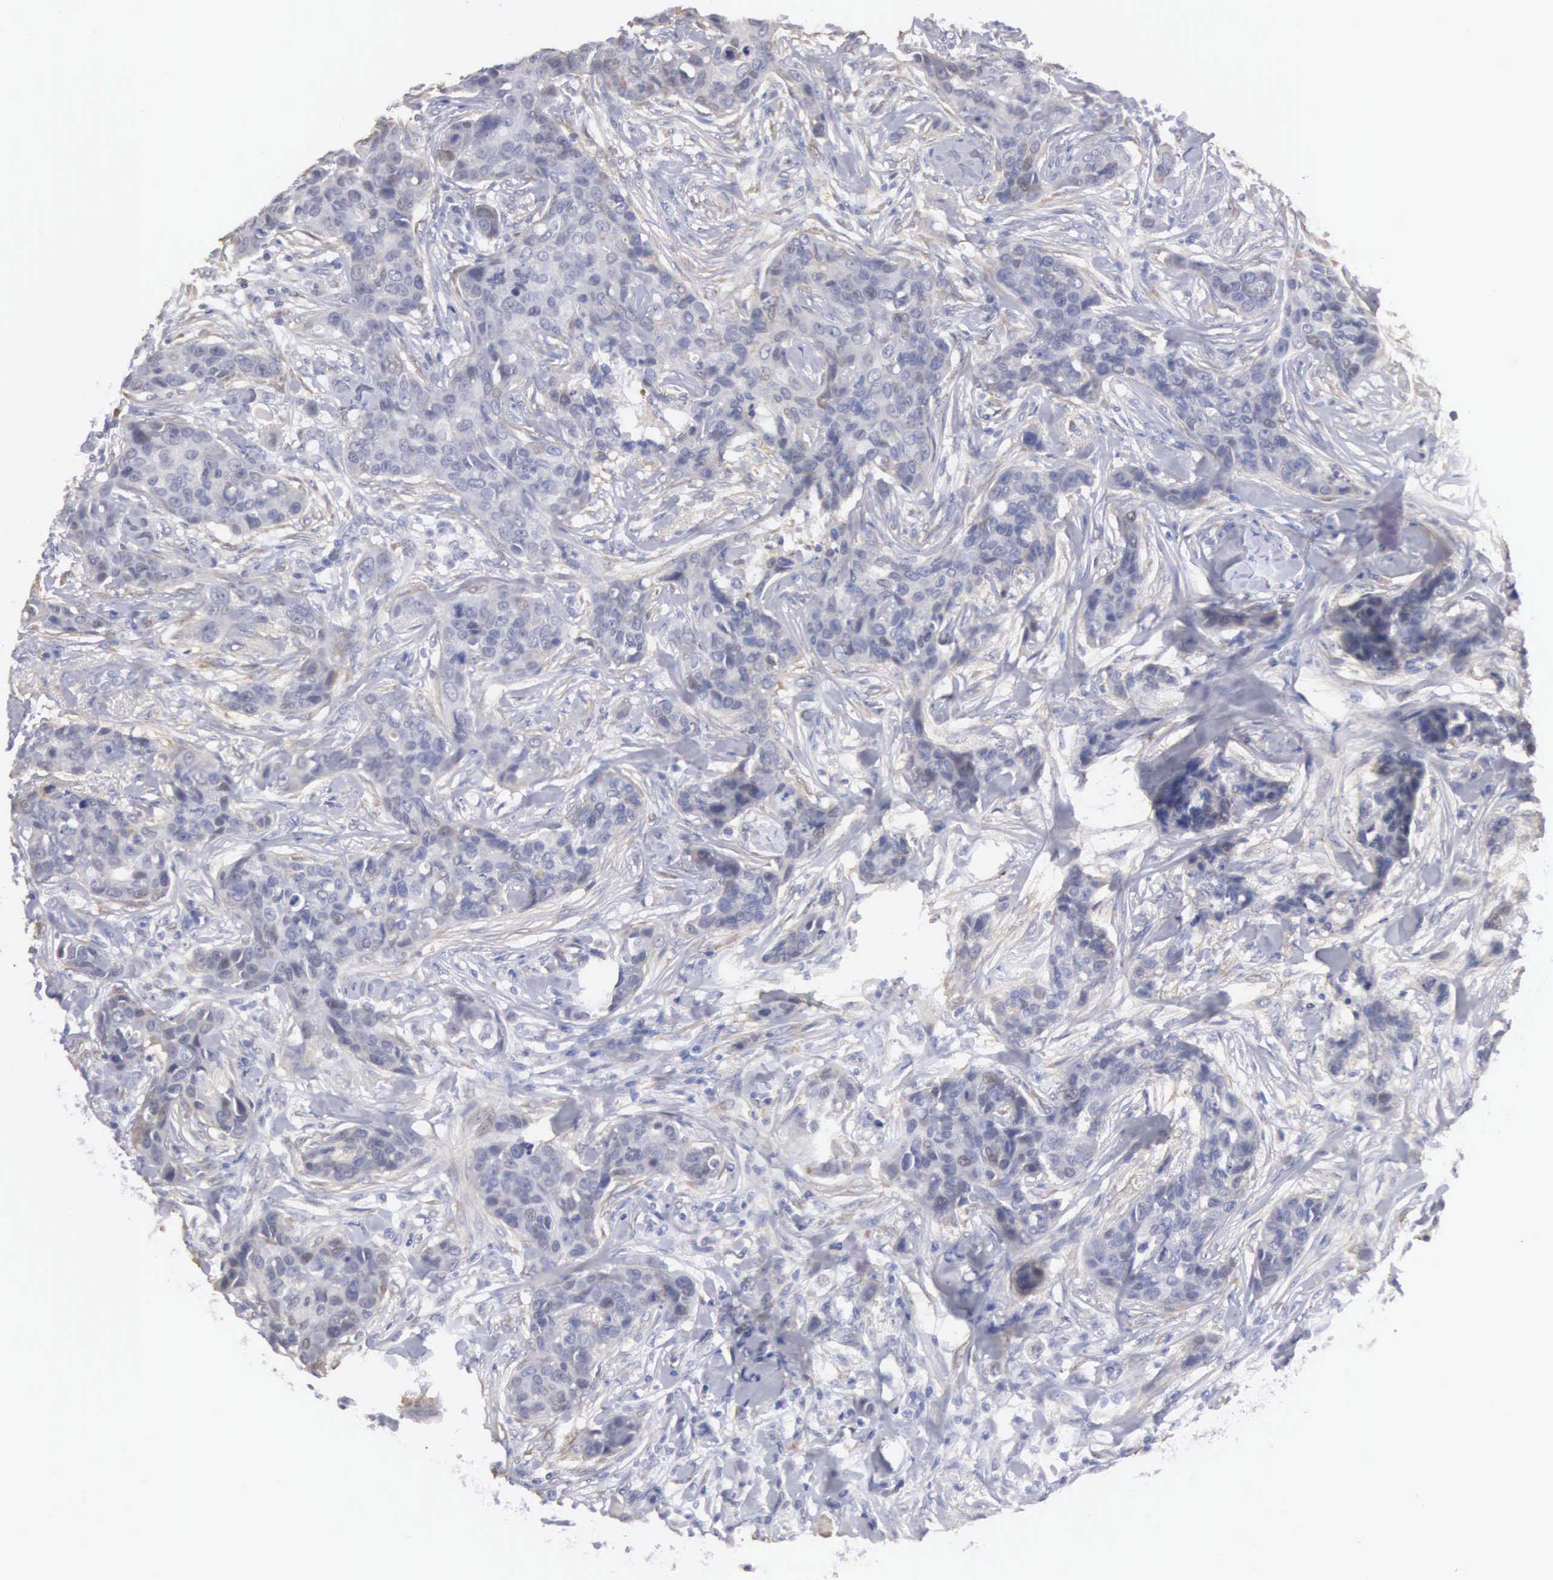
{"staining": {"intensity": "negative", "quantity": "none", "location": "none"}, "tissue": "breast cancer", "cell_type": "Tumor cells", "image_type": "cancer", "snomed": [{"axis": "morphology", "description": "Duct carcinoma"}, {"axis": "topography", "description": "Breast"}], "caption": "Immunohistochemistry (IHC) of breast cancer displays no expression in tumor cells.", "gene": "ELFN2", "patient": {"sex": "female", "age": 91}}